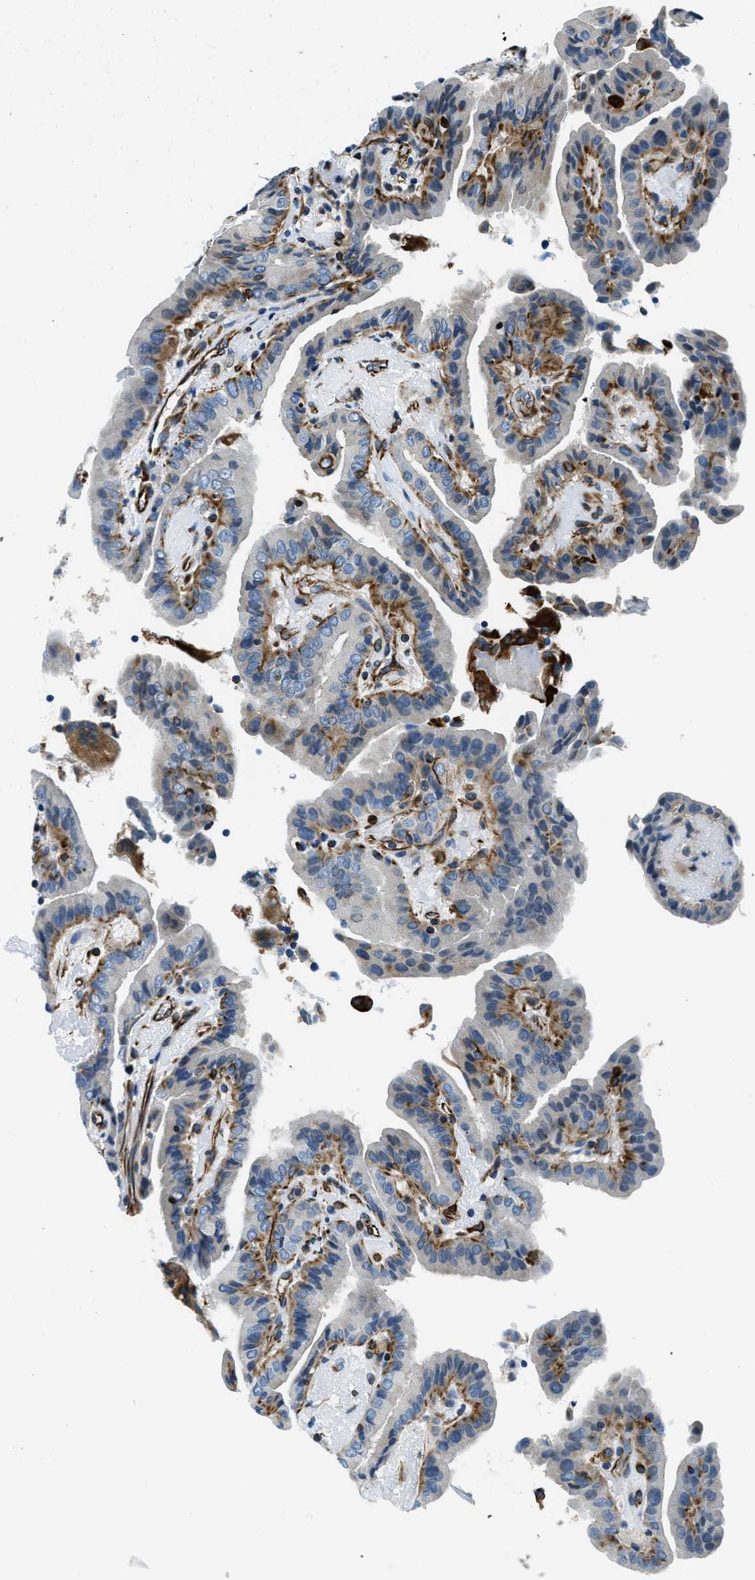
{"staining": {"intensity": "negative", "quantity": "none", "location": "none"}, "tissue": "thyroid cancer", "cell_type": "Tumor cells", "image_type": "cancer", "snomed": [{"axis": "morphology", "description": "Papillary adenocarcinoma, NOS"}, {"axis": "topography", "description": "Thyroid gland"}], "caption": "The immunohistochemistry (IHC) image has no significant staining in tumor cells of papillary adenocarcinoma (thyroid) tissue. (DAB (3,3'-diaminobenzidine) immunohistochemistry (IHC), high magnification).", "gene": "GNS", "patient": {"sex": "male", "age": 33}}